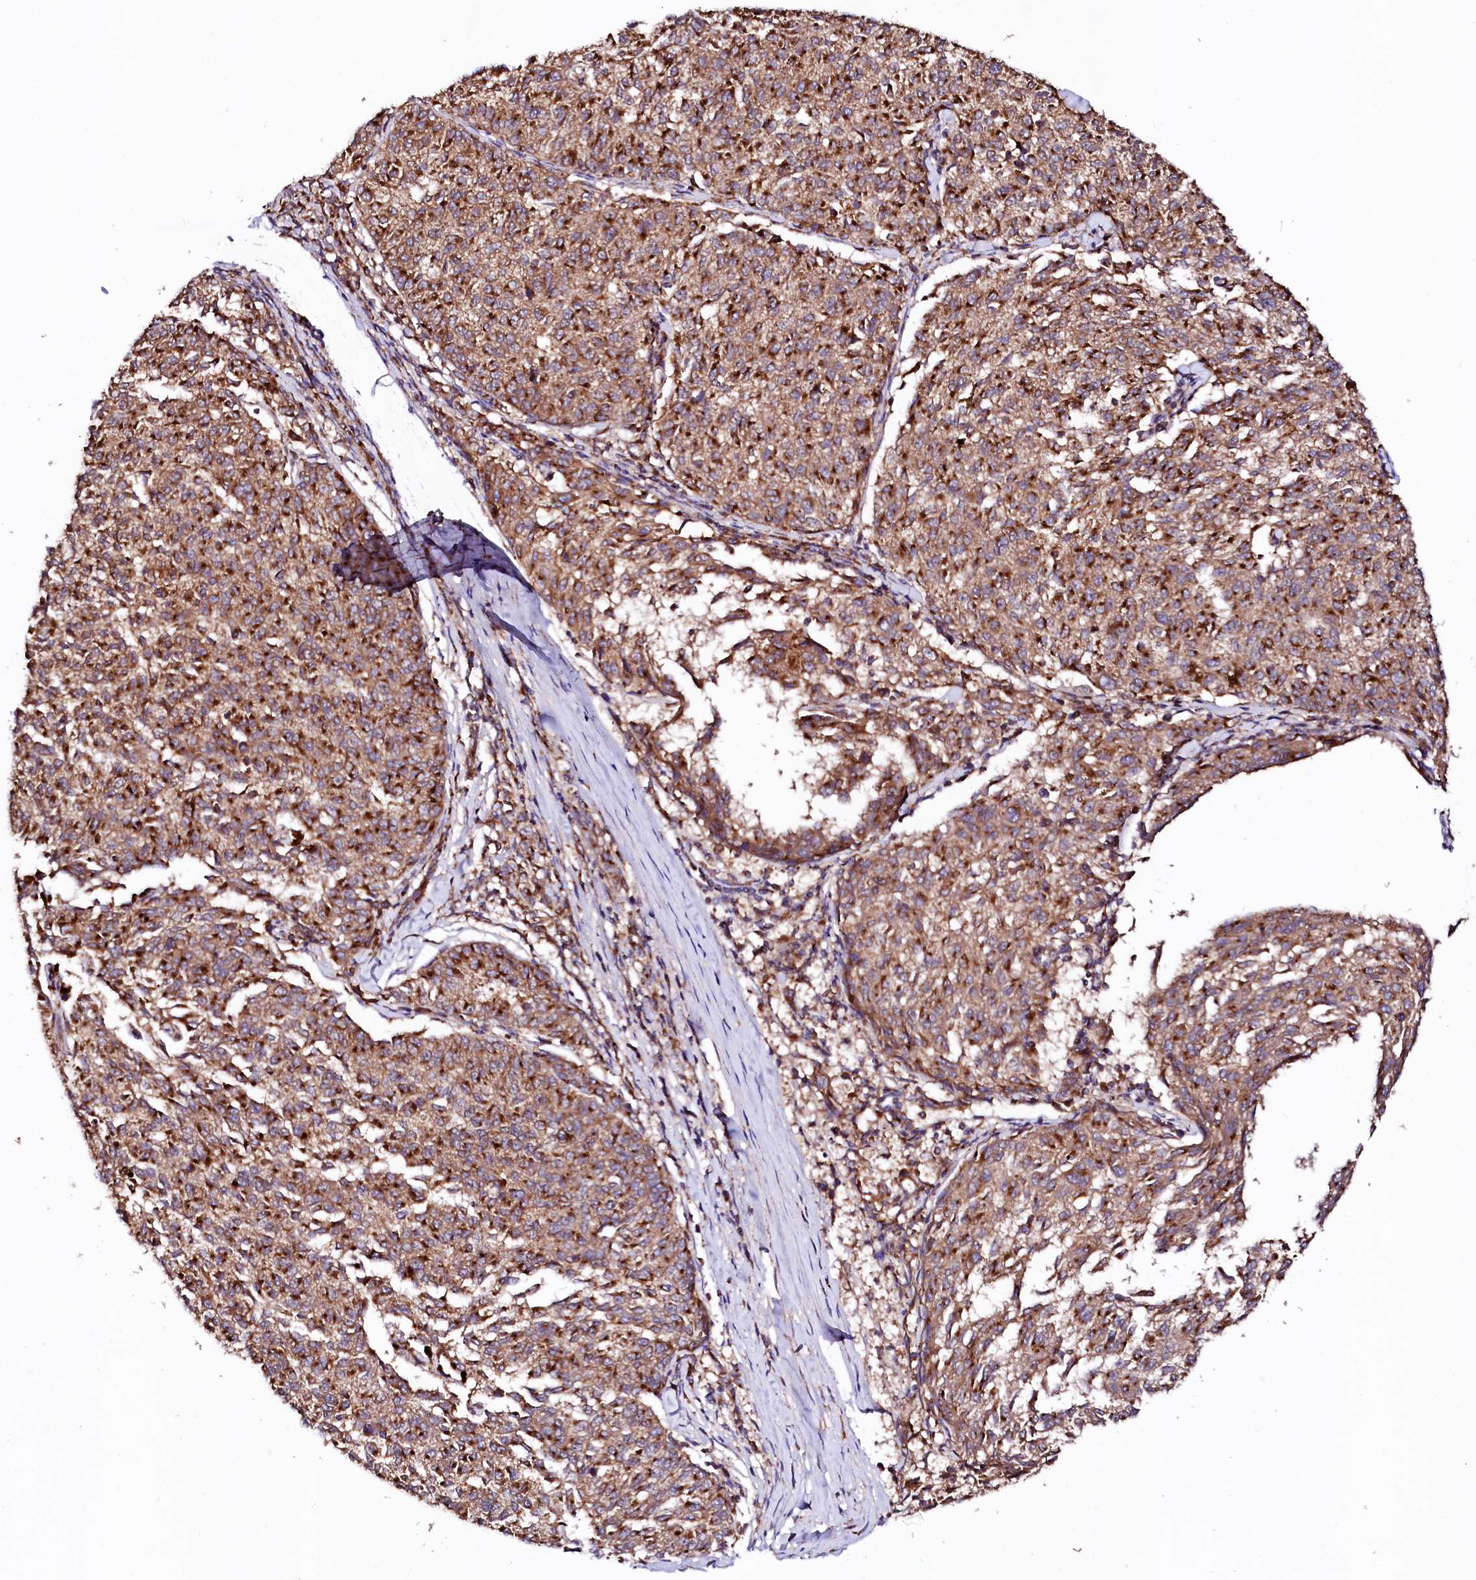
{"staining": {"intensity": "strong", "quantity": ">75%", "location": "cytoplasmic/membranous"}, "tissue": "melanoma", "cell_type": "Tumor cells", "image_type": "cancer", "snomed": [{"axis": "morphology", "description": "Malignant melanoma, NOS"}, {"axis": "topography", "description": "Skin"}], "caption": "Immunohistochemical staining of human malignant melanoma displays strong cytoplasmic/membranous protein positivity in approximately >75% of tumor cells.", "gene": "ST3GAL1", "patient": {"sex": "female", "age": 72}}